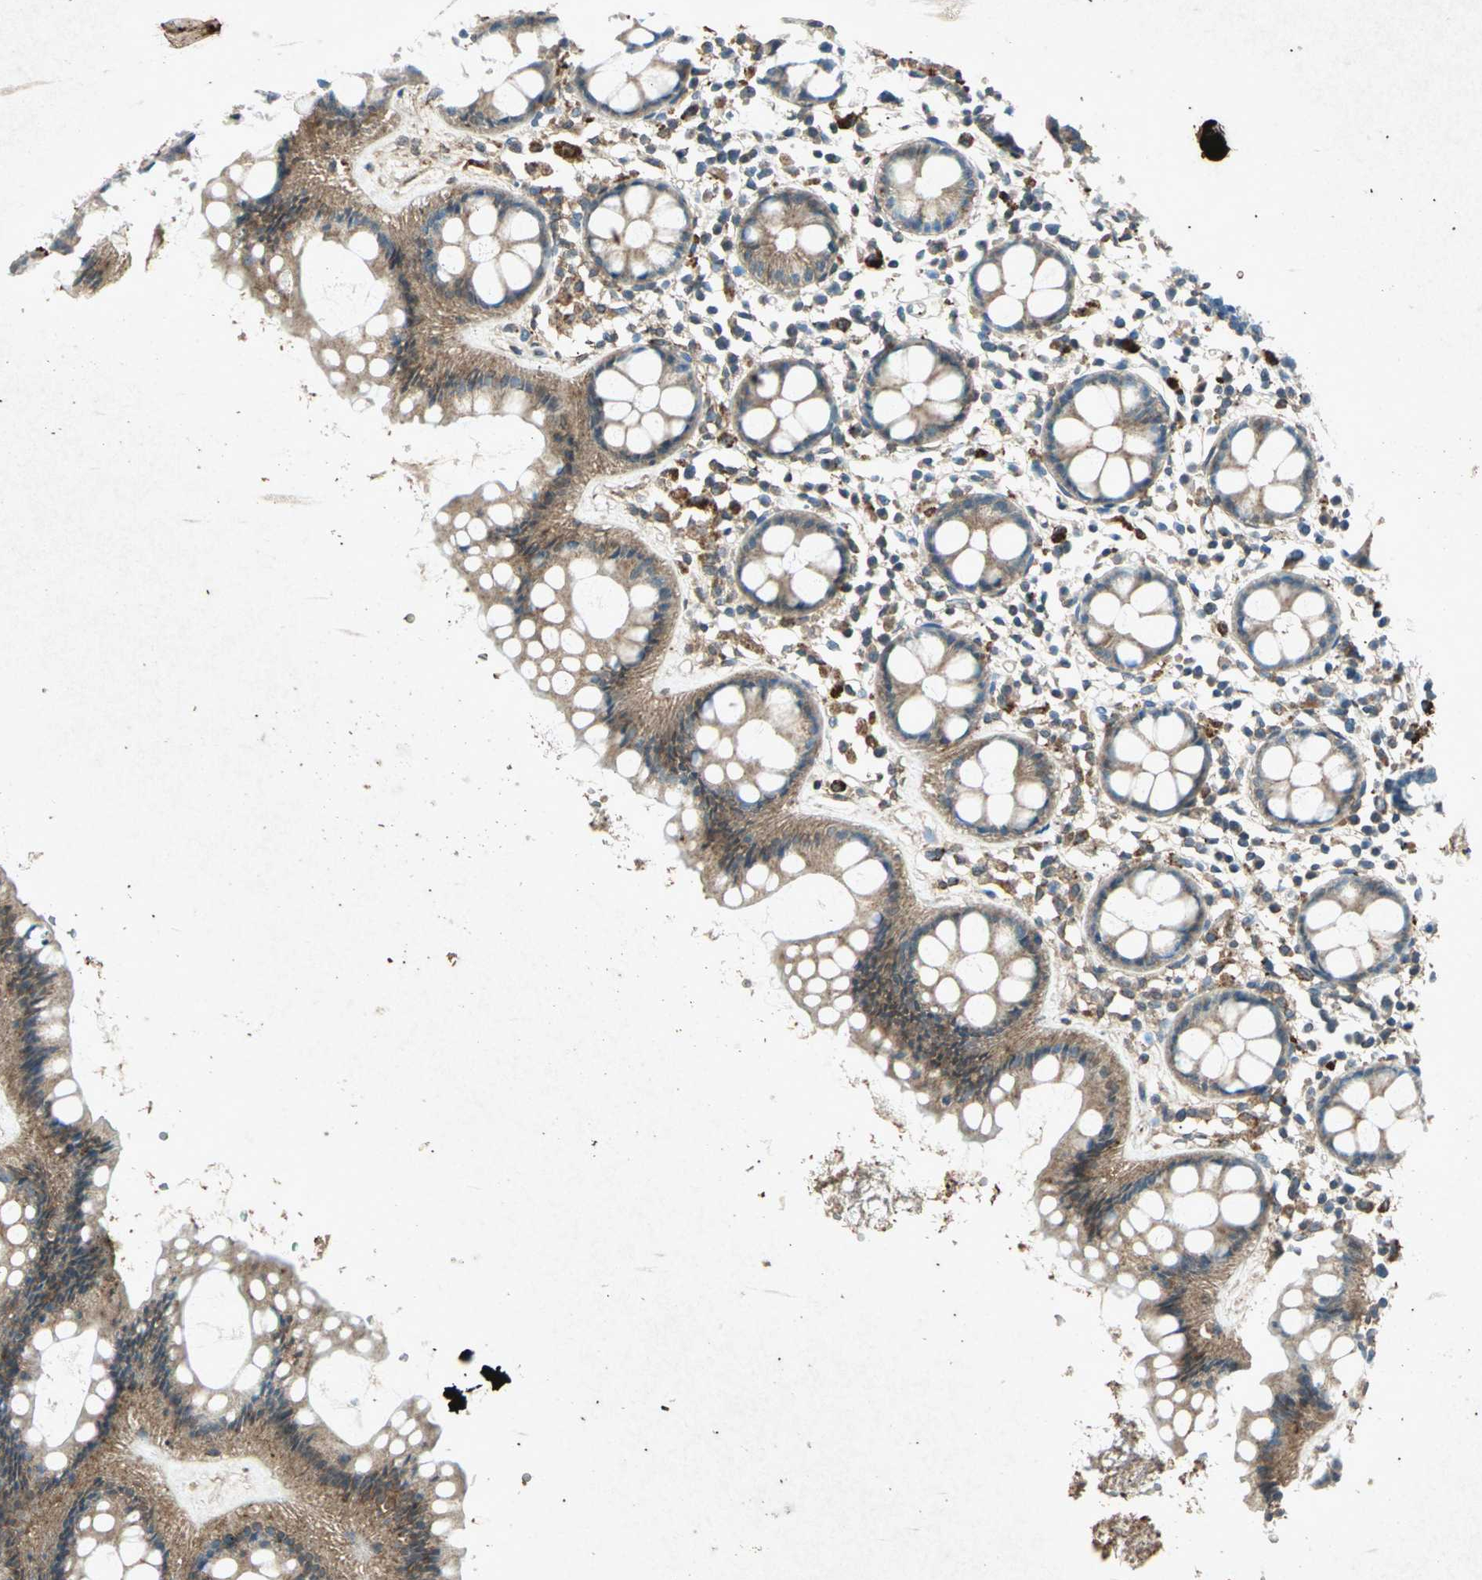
{"staining": {"intensity": "weak", "quantity": "<25%", "location": "cytoplasmic/membranous"}, "tissue": "rectum", "cell_type": "Glandular cells", "image_type": "normal", "snomed": [{"axis": "morphology", "description": "Normal tissue, NOS"}, {"axis": "topography", "description": "Rectum"}], "caption": "Immunohistochemistry (IHC) image of unremarkable rectum: human rectum stained with DAB (3,3'-diaminobenzidine) shows no significant protein positivity in glandular cells.", "gene": "PSEN1", "patient": {"sex": "female", "age": 66}}